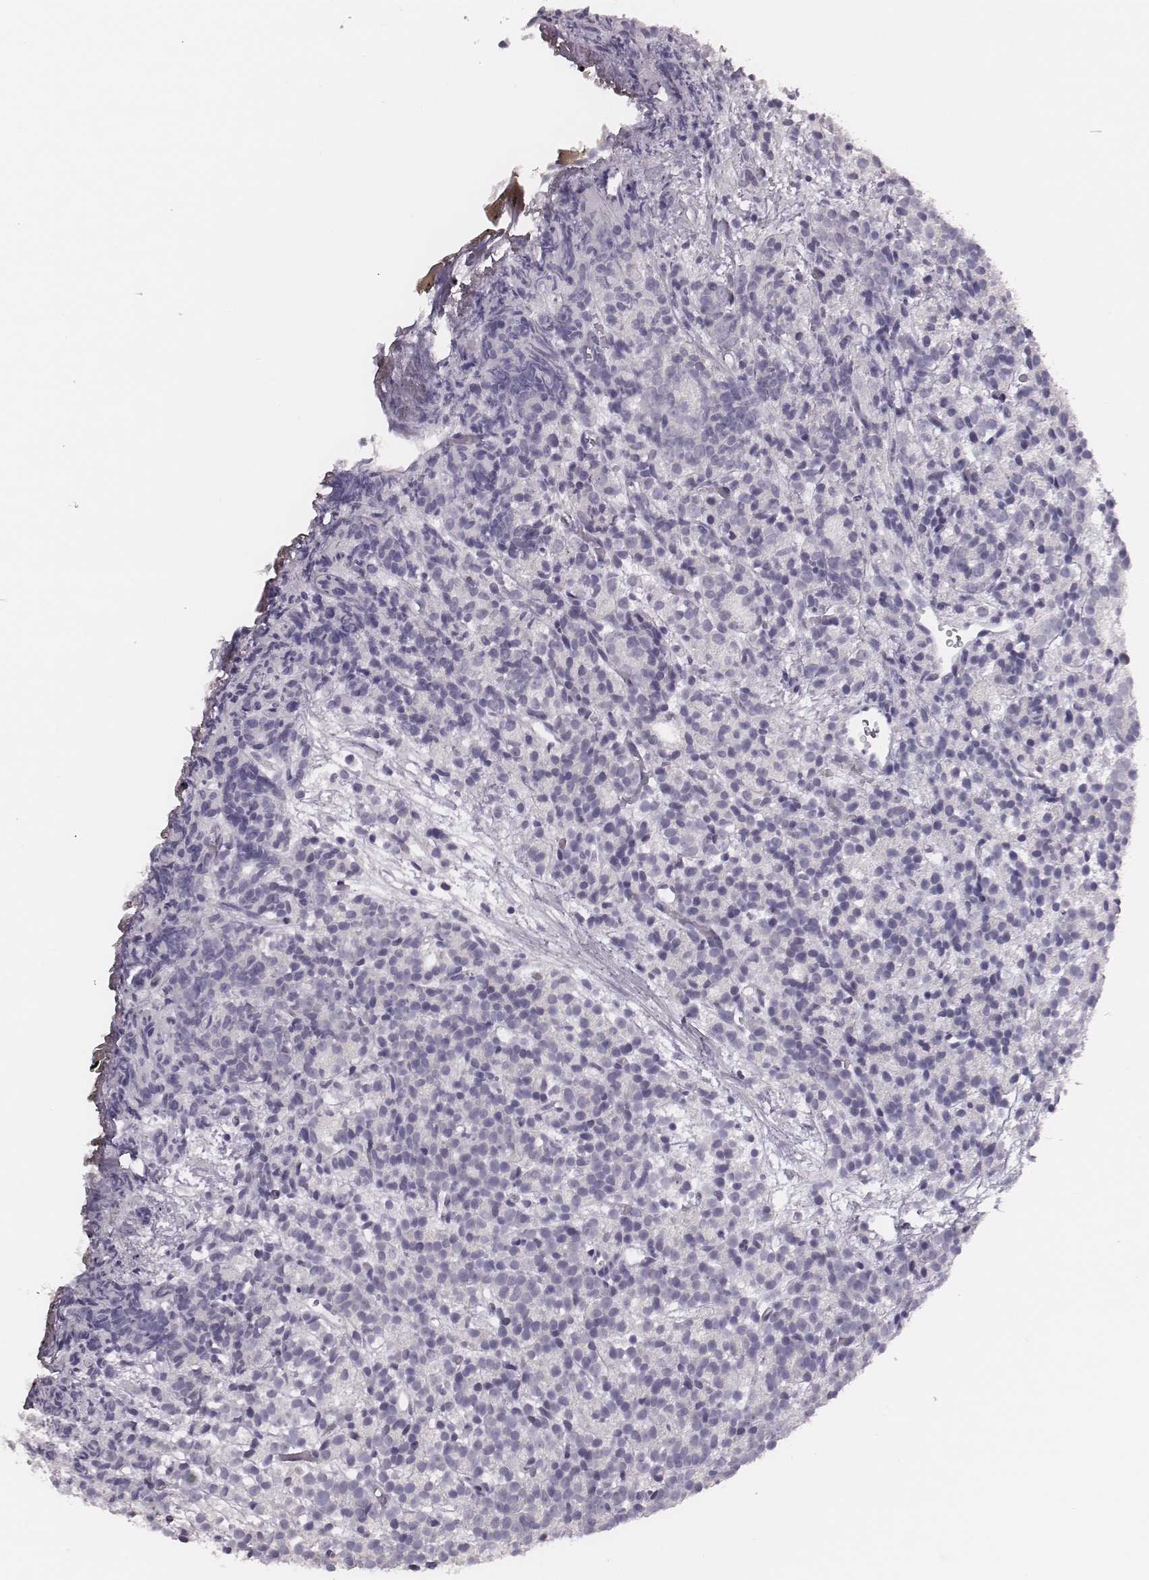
{"staining": {"intensity": "negative", "quantity": "none", "location": "none"}, "tissue": "prostate cancer", "cell_type": "Tumor cells", "image_type": "cancer", "snomed": [{"axis": "morphology", "description": "Adenocarcinoma, High grade"}, {"axis": "topography", "description": "Prostate"}], "caption": "An immunohistochemistry image of high-grade adenocarcinoma (prostate) is shown. There is no staining in tumor cells of high-grade adenocarcinoma (prostate).", "gene": "ADGRF4", "patient": {"sex": "male", "age": 53}}